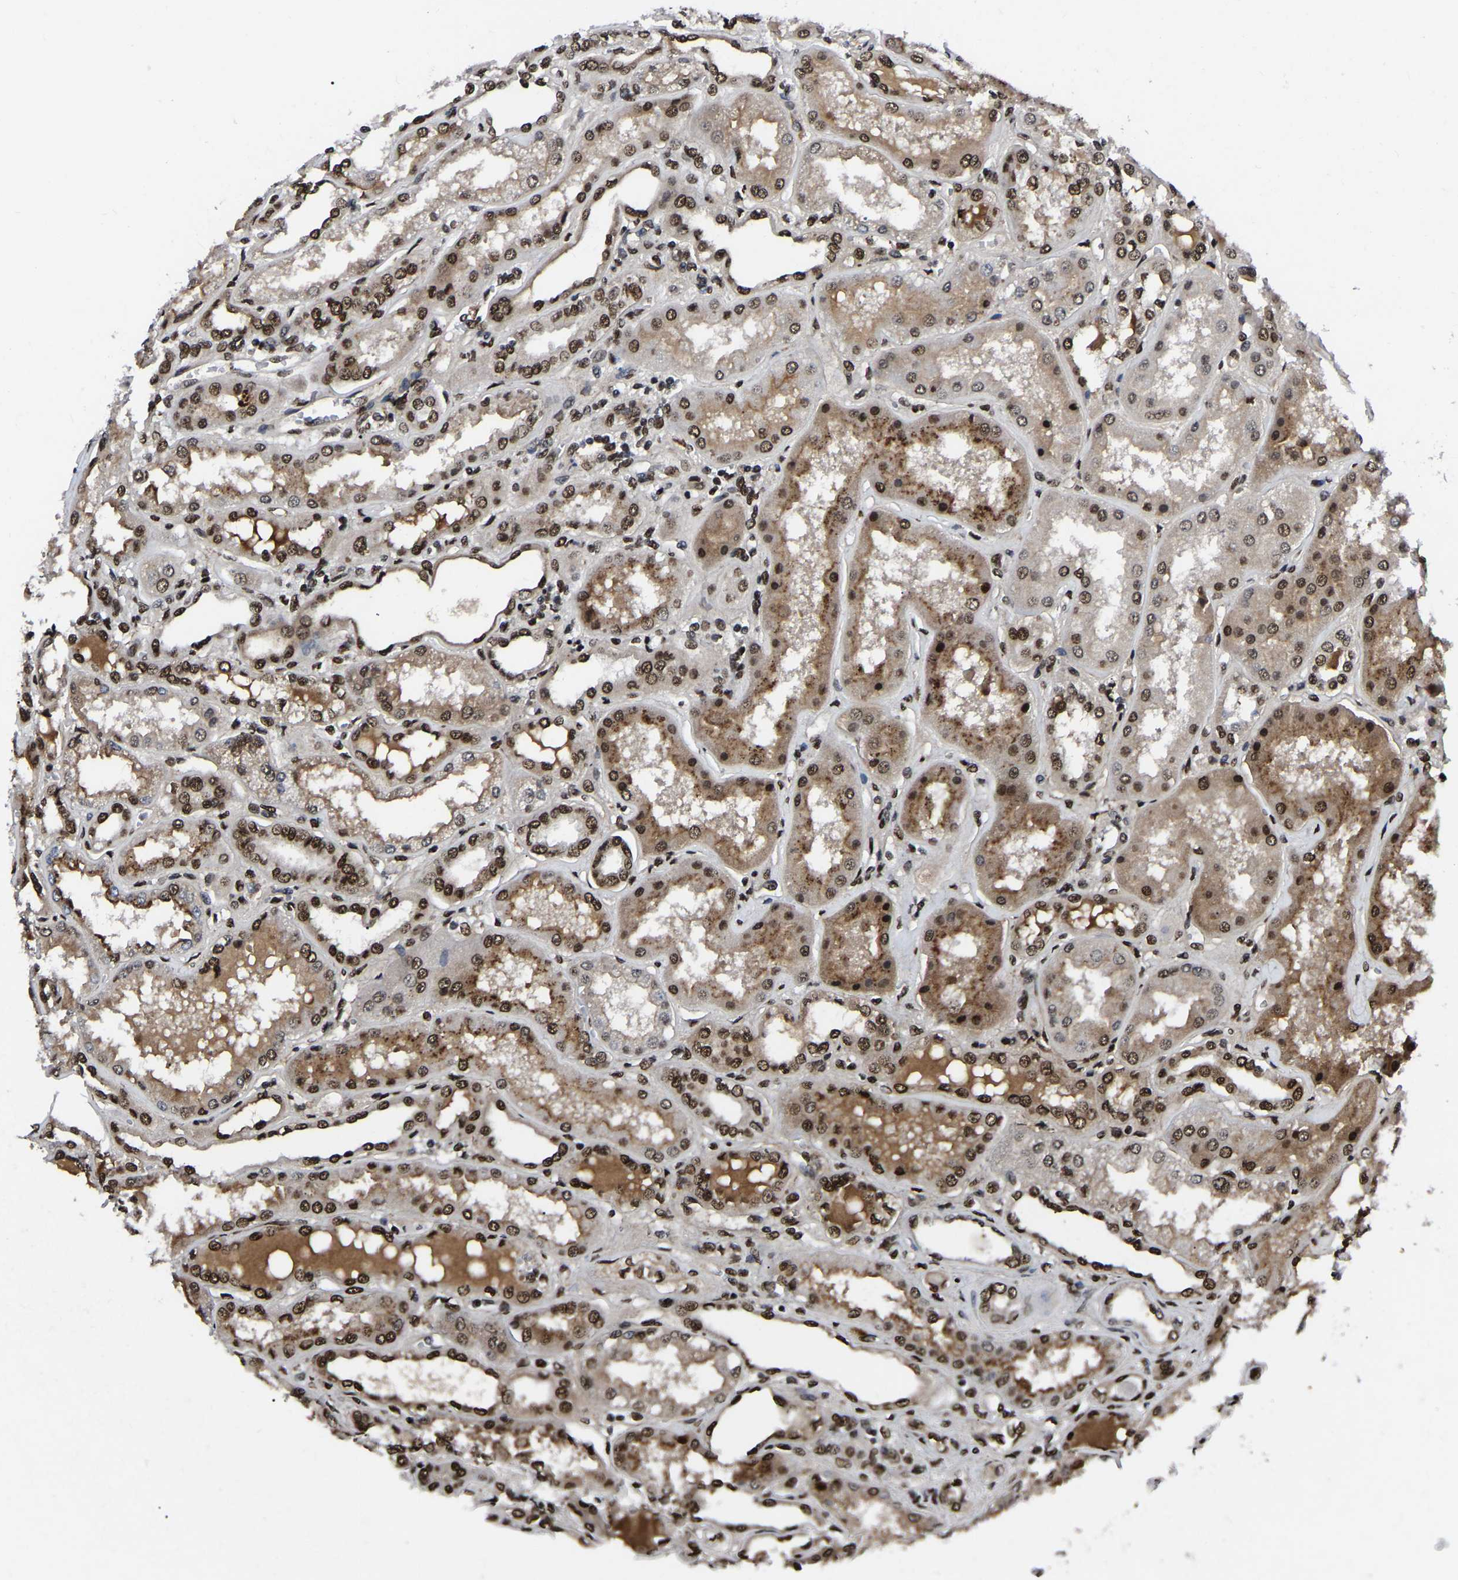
{"staining": {"intensity": "moderate", "quantity": ">75%", "location": "nuclear"}, "tissue": "kidney", "cell_type": "Cells in glomeruli", "image_type": "normal", "snomed": [{"axis": "morphology", "description": "Normal tissue, NOS"}, {"axis": "topography", "description": "Kidney"}], "caption": "Cells in glomeruli demonstrate medium levels of moderate nuclear expression in about >75% of cells in normal human kidney.", "gene": "TRIM35", "patient": {"sex": "female", "age": 56}}